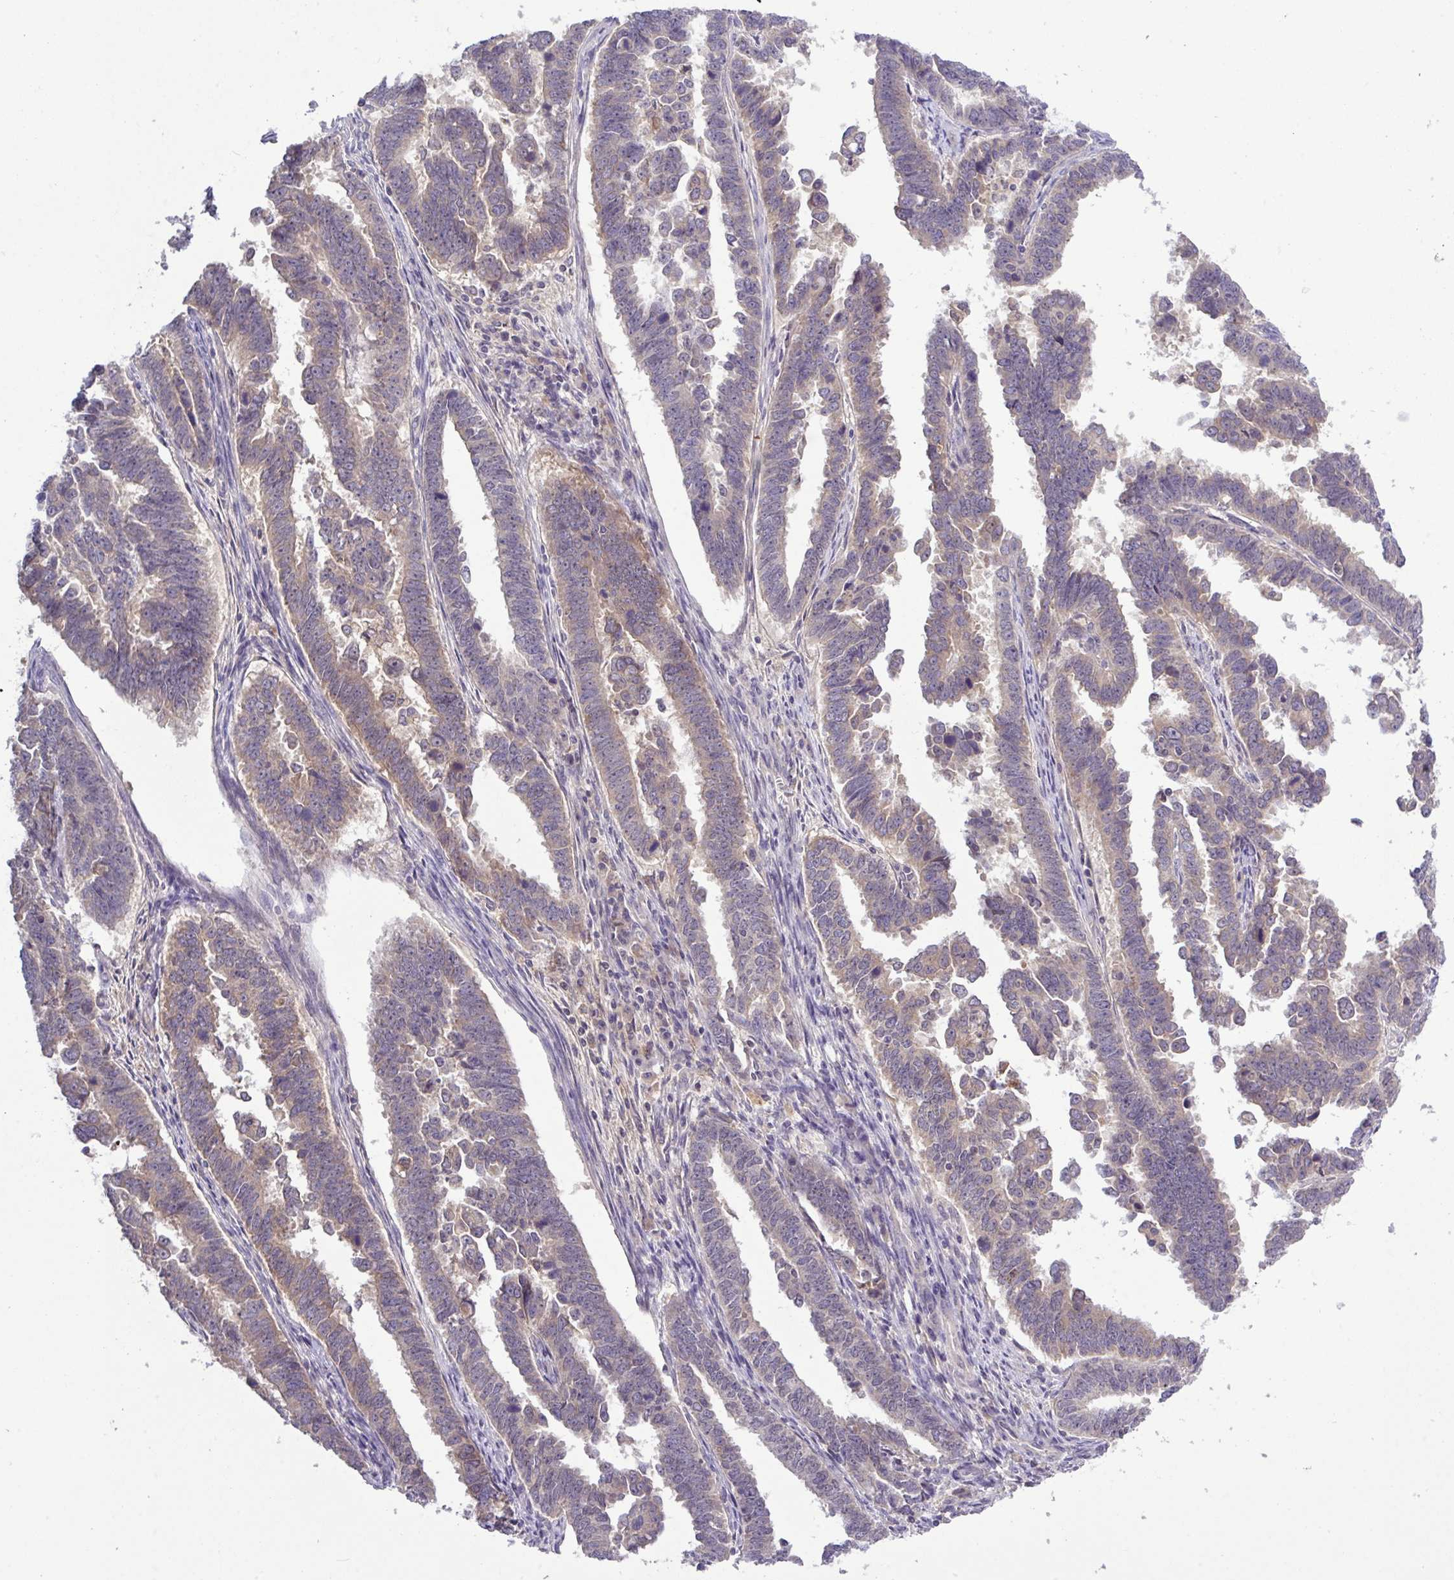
{"staining": {"intensity": "weak", "quantity": "25%-75%", "location": "cytoplasmic/membranous"}, "tissue": "endometrial cancer", "cell_type": "Tumor cells", "image_type": "cancer", "snomed": [{"axis": "morphology", "description": "Adenocarcinoma, NOS"}, {"axis": "topography", "description": "Endometrium"}], "caption": "This micrograph reveals immunohistochemistry (IHC) staining of human endometrial adenocarcinoma, with low weak cytoplasmic/membranous staining in about 25%-75% of tumor cells.", "gene": "TMEM62", "patient": {"sex": "female", "age": 75}}